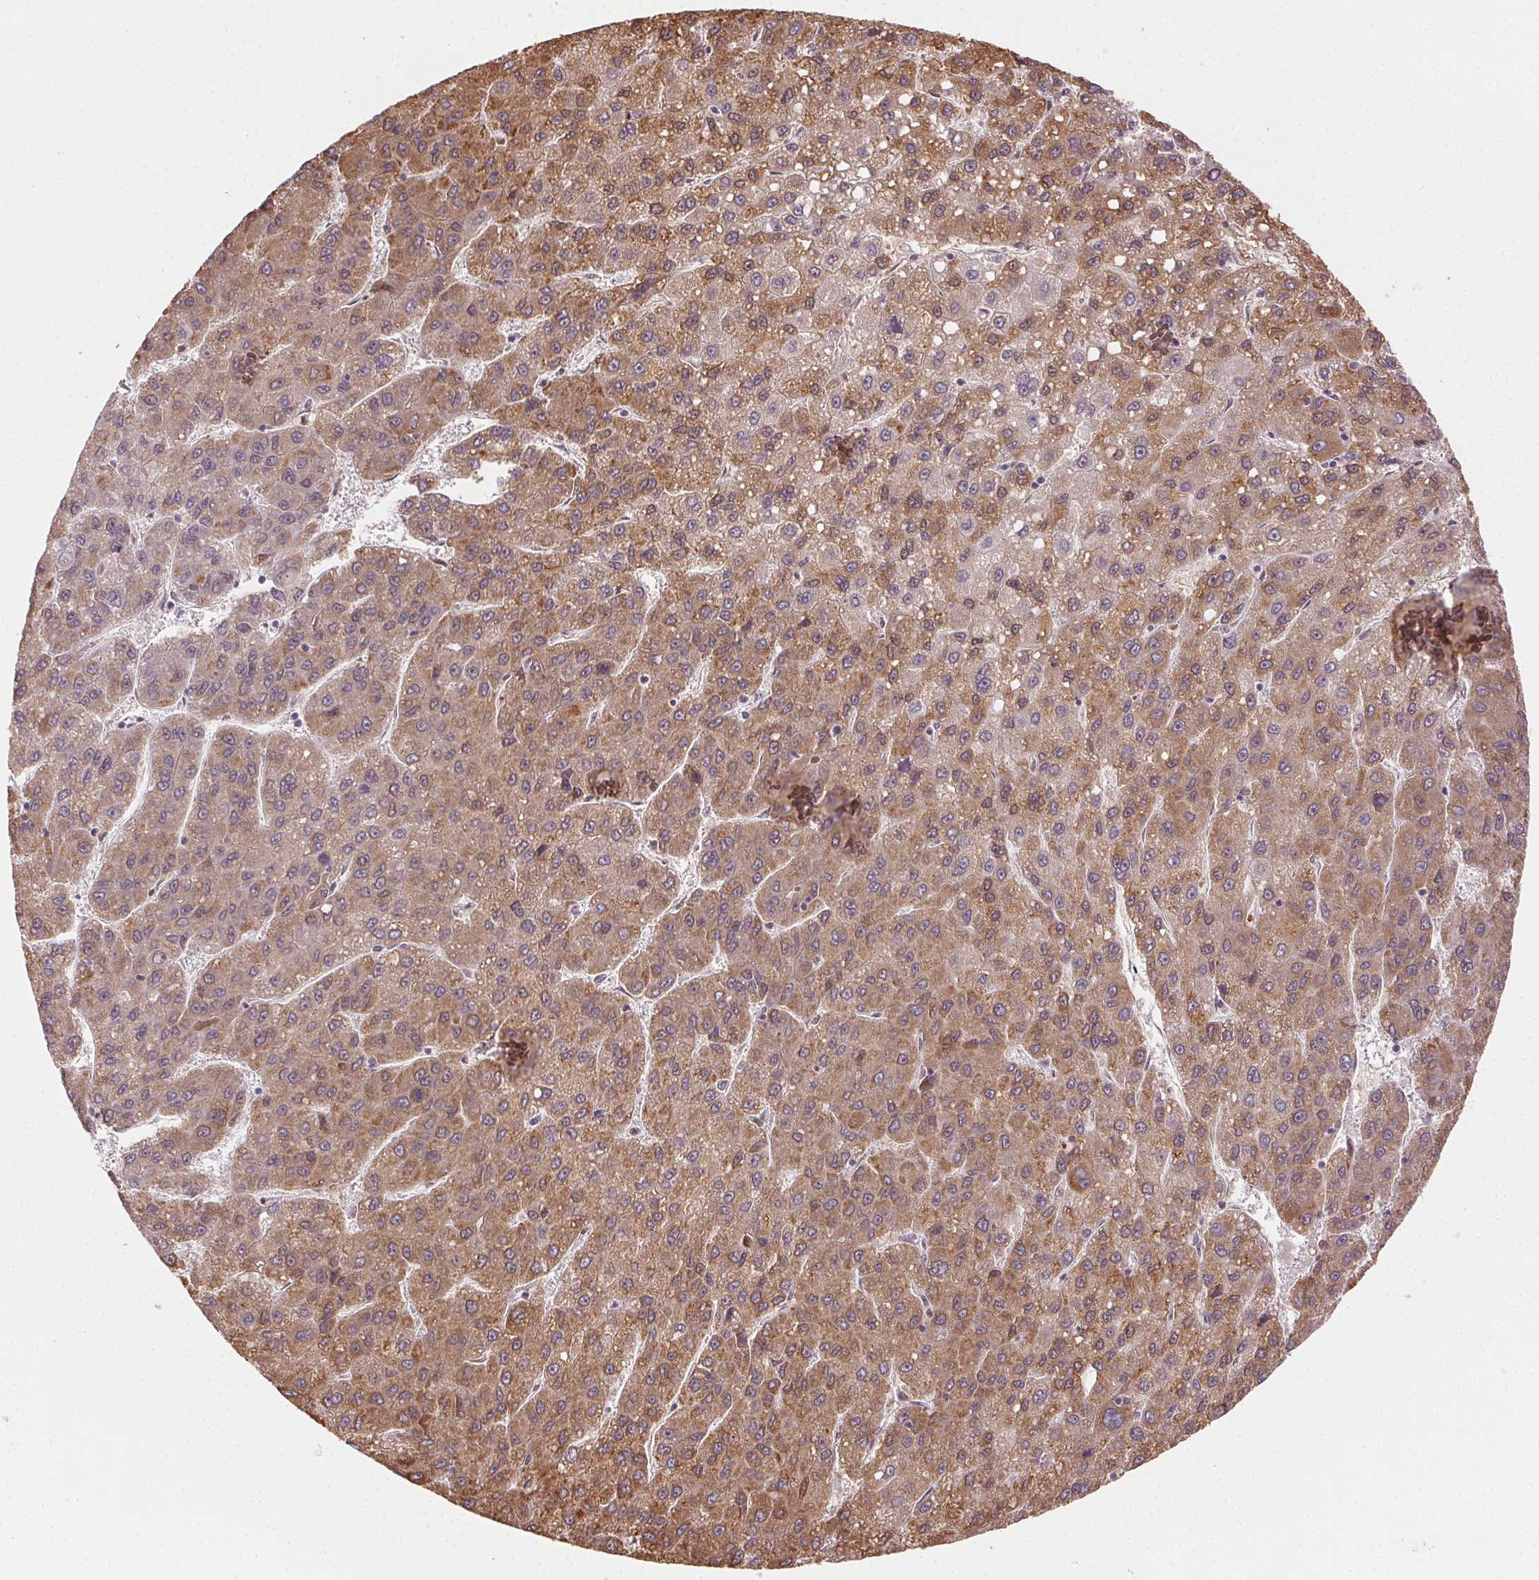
{"staining": {"intensity": "weak", "quantity": "25%-75%", "location": "cytoplasmic/membranous"}, "tissue": "liver cancer", "cell_type": "Tumor cells", "image_type": "cancer", "snomed": [{"axis": "morphology", "description": "Carcinoma, Hepatocellular, NOS"}, {"axis": "topography", "description": "Liver"}], "caption": "High-power microscopy captured an IHC histopathology image of liver cancer (hepatocellular carcinoma), revealing weak cytoplasmic/membranous positivity in approximately 25%-75% of tumor cells.", "gene": "TREML4", "patient": {"sex": "female", "age": 82}}